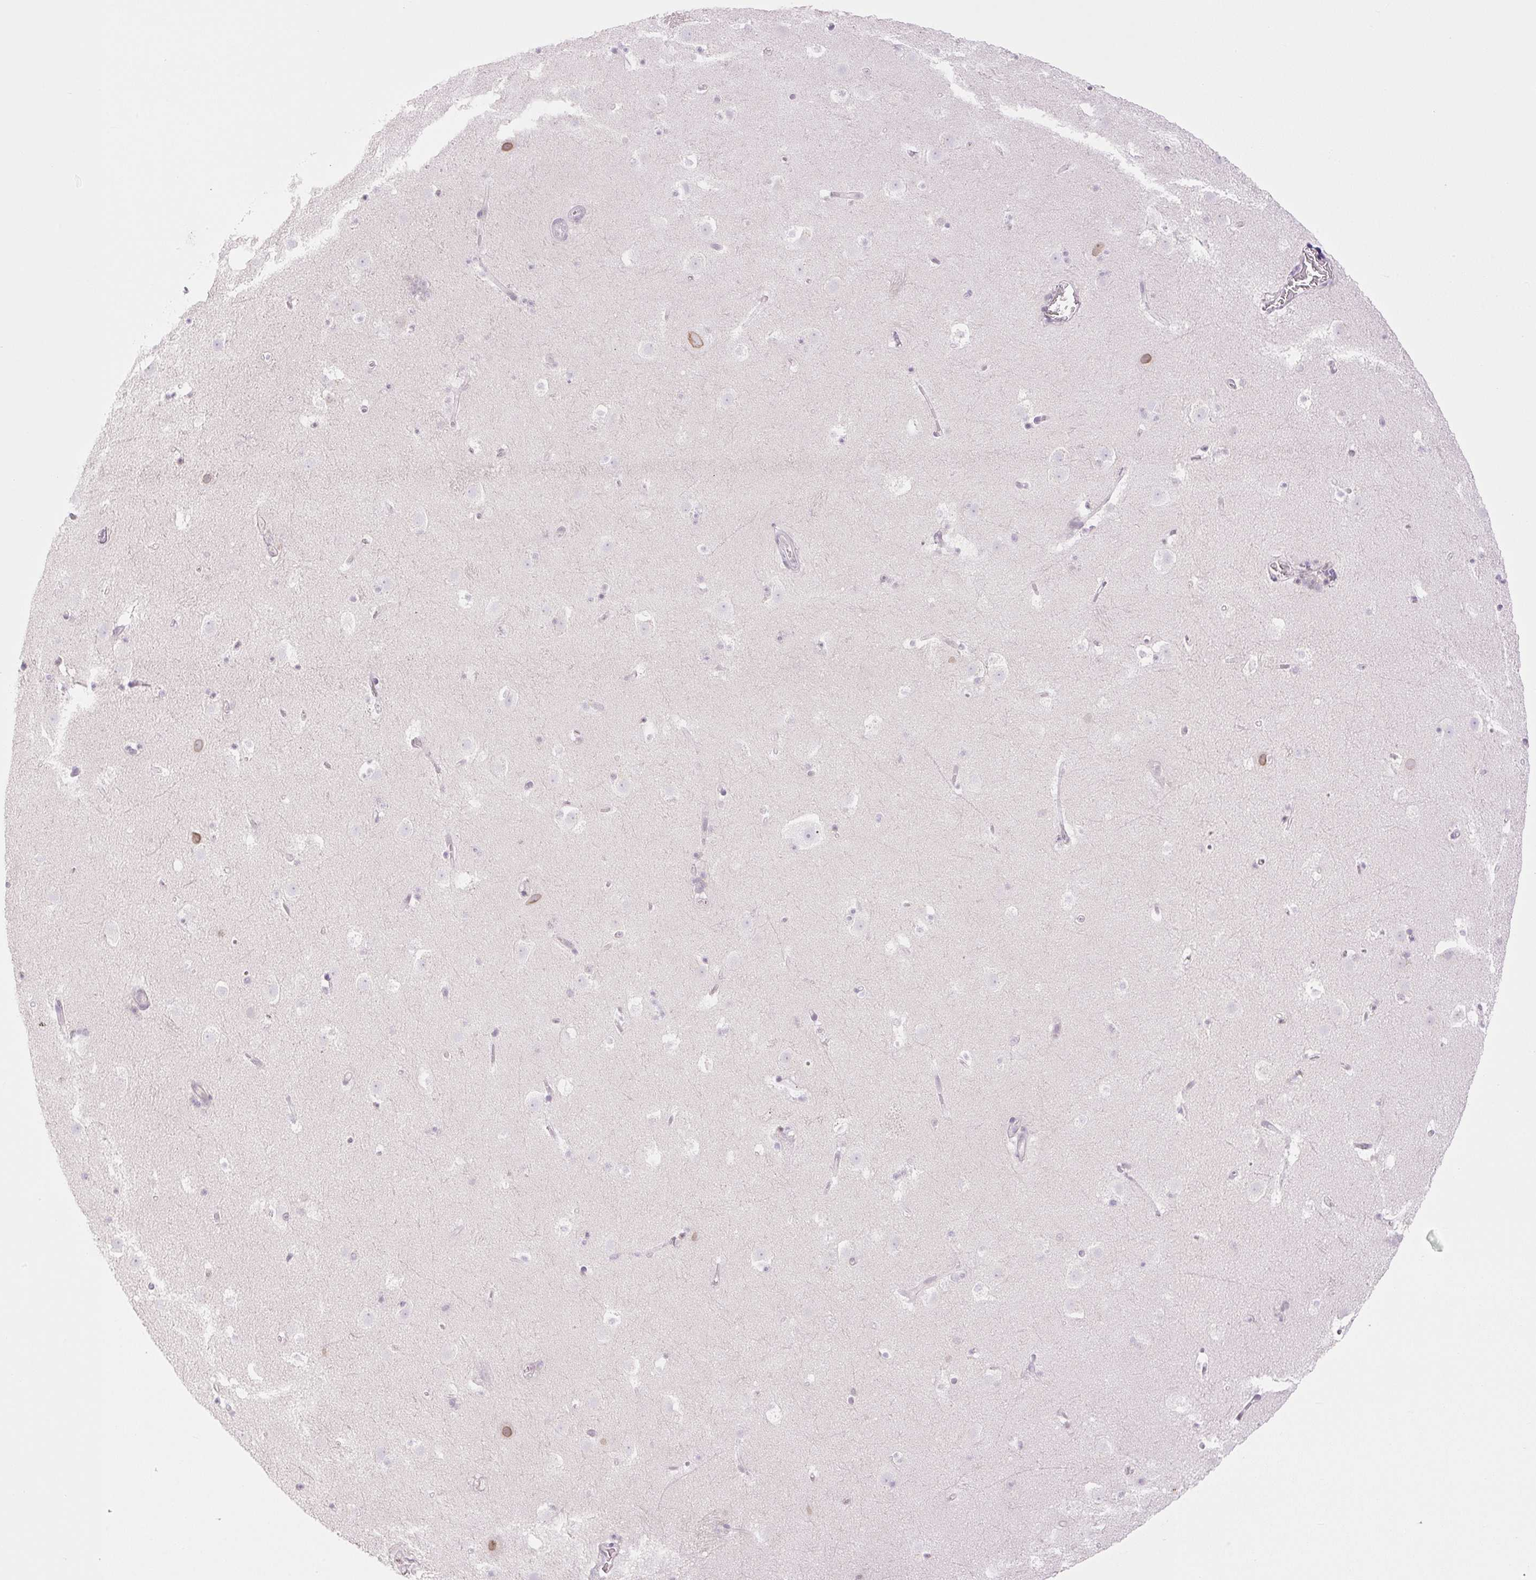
{"staining": {"intensity": "negative", "quantity": "none", "location": "none"}, "tissue": "caudate", "cell_type": "Glial cells", "image_type": "normal", "snomed": [{"axis": "morphology", "description": "Normal tissue, NOS"}, {"axis": "topography", "description": "Lateral ventricle wall"}], "caption": "IHC of normal human caudate shows no staining in glial cells.", "gene": "TBX15", "patient": {"sex": "male", "age": 37}}